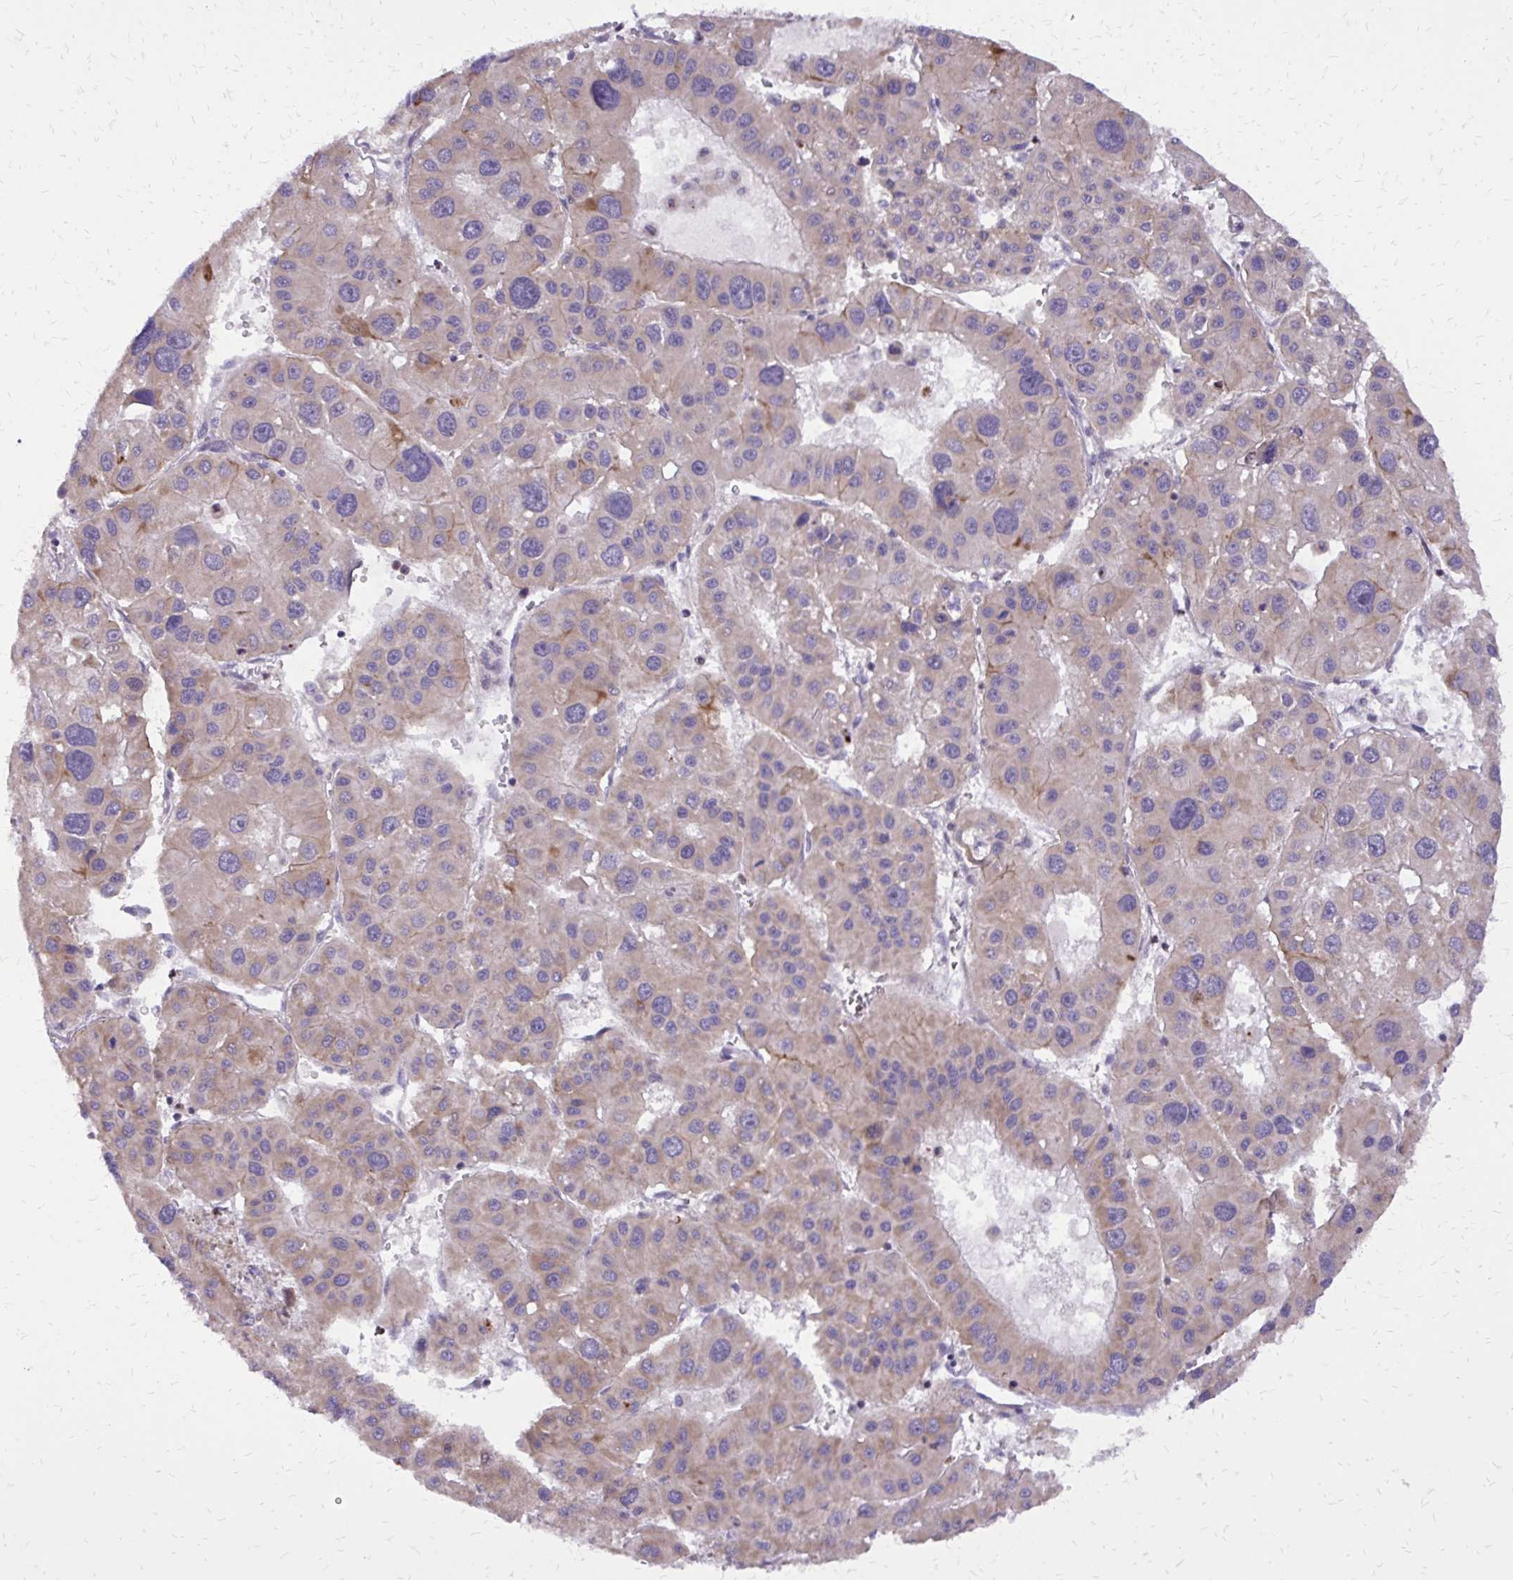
{"staining": {"intensity": "weak", "quantity": "25%-75%", "location": "cytoplasmic/membranous"}, "tissue": "liver cancer", "cell_type": "Tumor cells", "image_type": "cancer", "snomed": [{"axis": "morphology", "description": "Carcinoma, Hepatocellular, NOS"}, {"axis": "topography", "description": "Liver"}], "caption": "High-power microscopy captured an immunohistochemistry (IHC) histopathology image of hepatocellular carcinoma (liver), revealing weak cytoplasmic/membranous staining in about 25%-75% of tumor cells.", "gene": "ABCC3", "patient": {"sex": "male", "age": 73}}